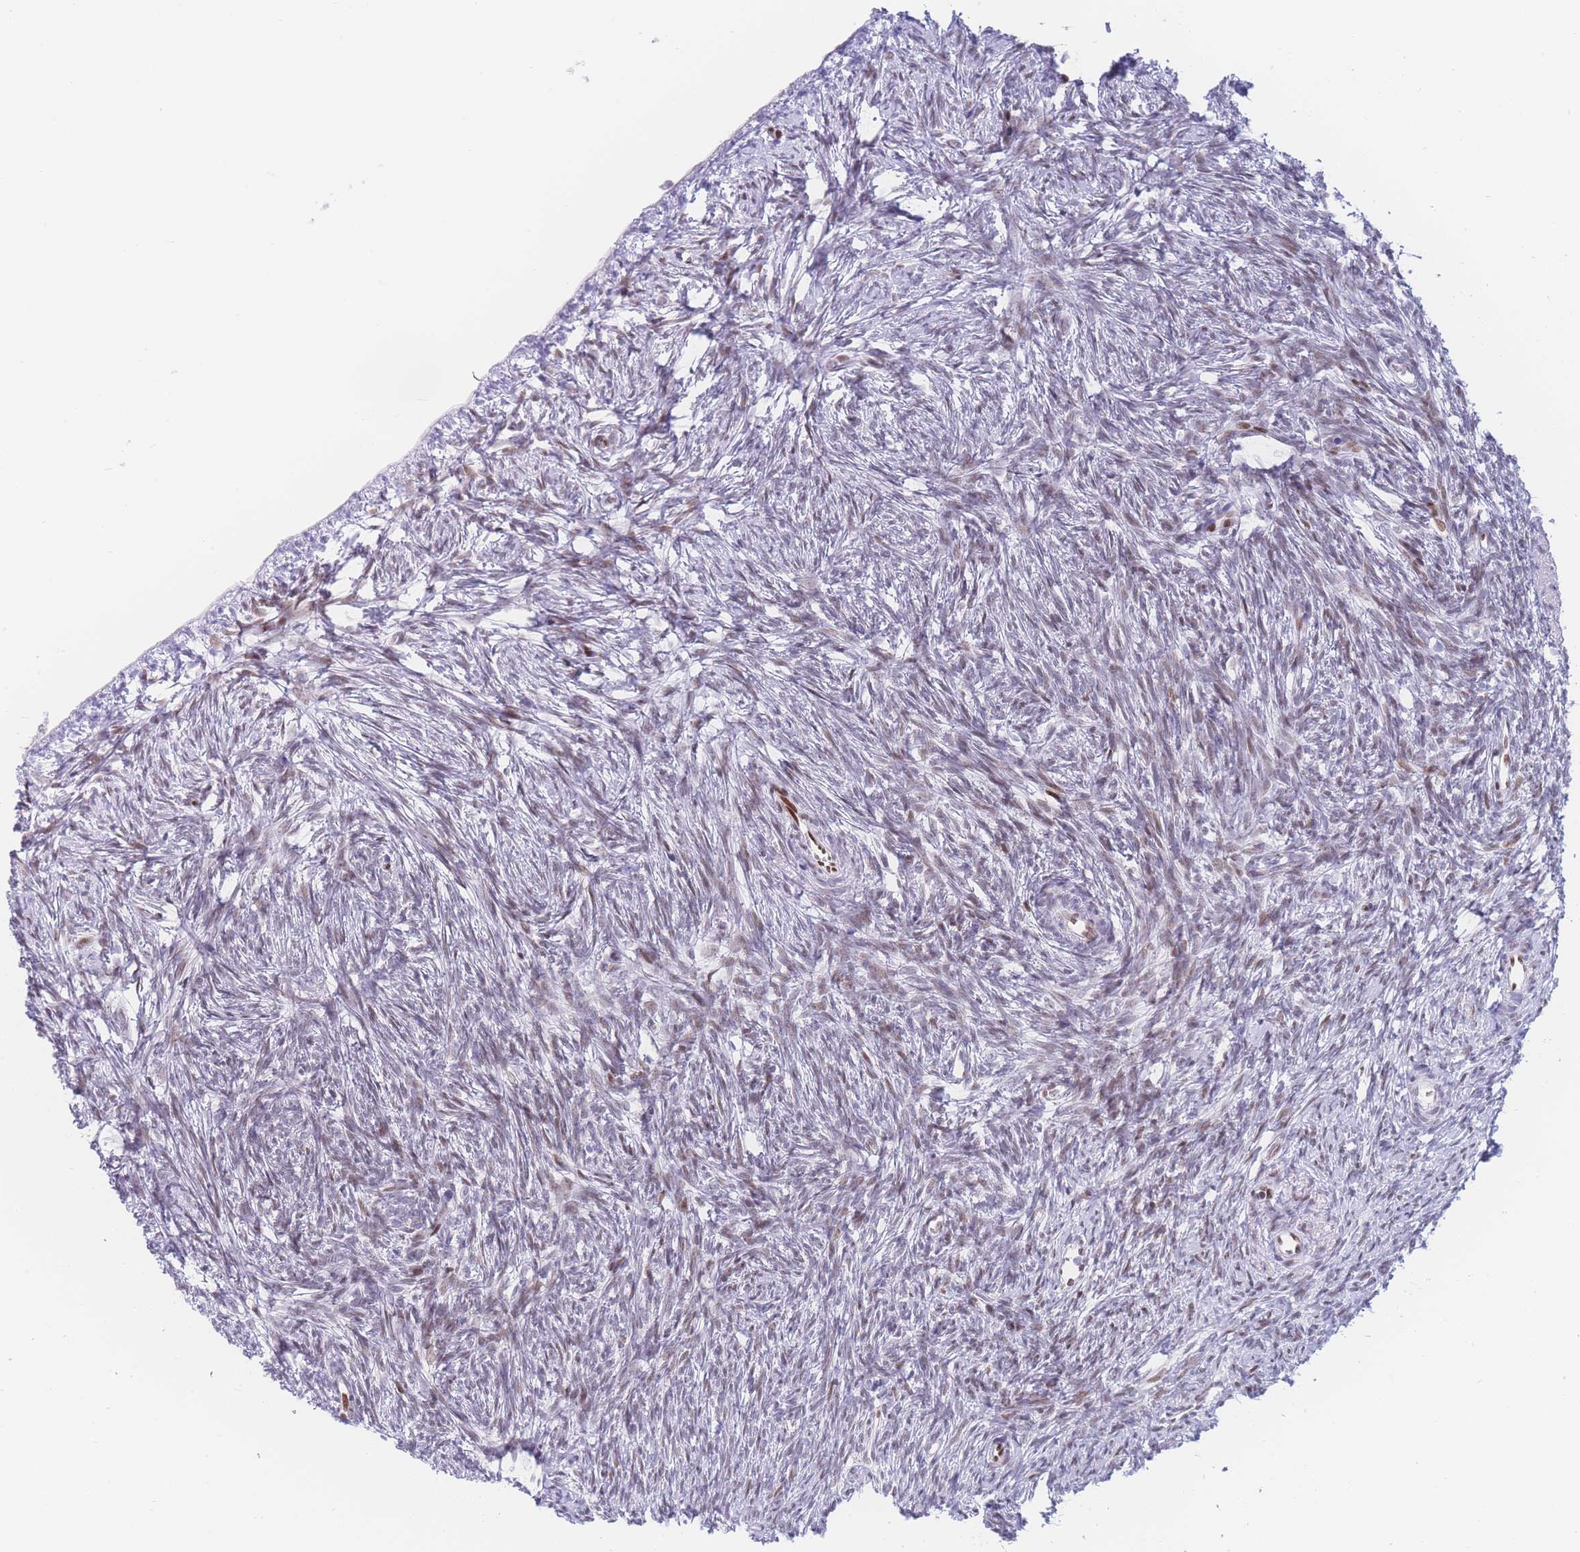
{"staining": {"intensity": "weak", "quantity": "<25%", "location": "nuclear"}, "tissue": "ovary", "cell_type": "Ovarian stroma cells", "image_type": "normal", "snomed": [{"axis": "morphology", "description": "Normal tissue, NOS"}, {"axis": "topography", "description": "Ovary"}], "caption": "The micrograph shows no significant positivity in ovarian stroma cells of ovary. (DAB (3,3'-diaminobenzidine) IHC, high magnification).", "gene": "PSMB5", "patient": {"sex": "female", "age": 51}}